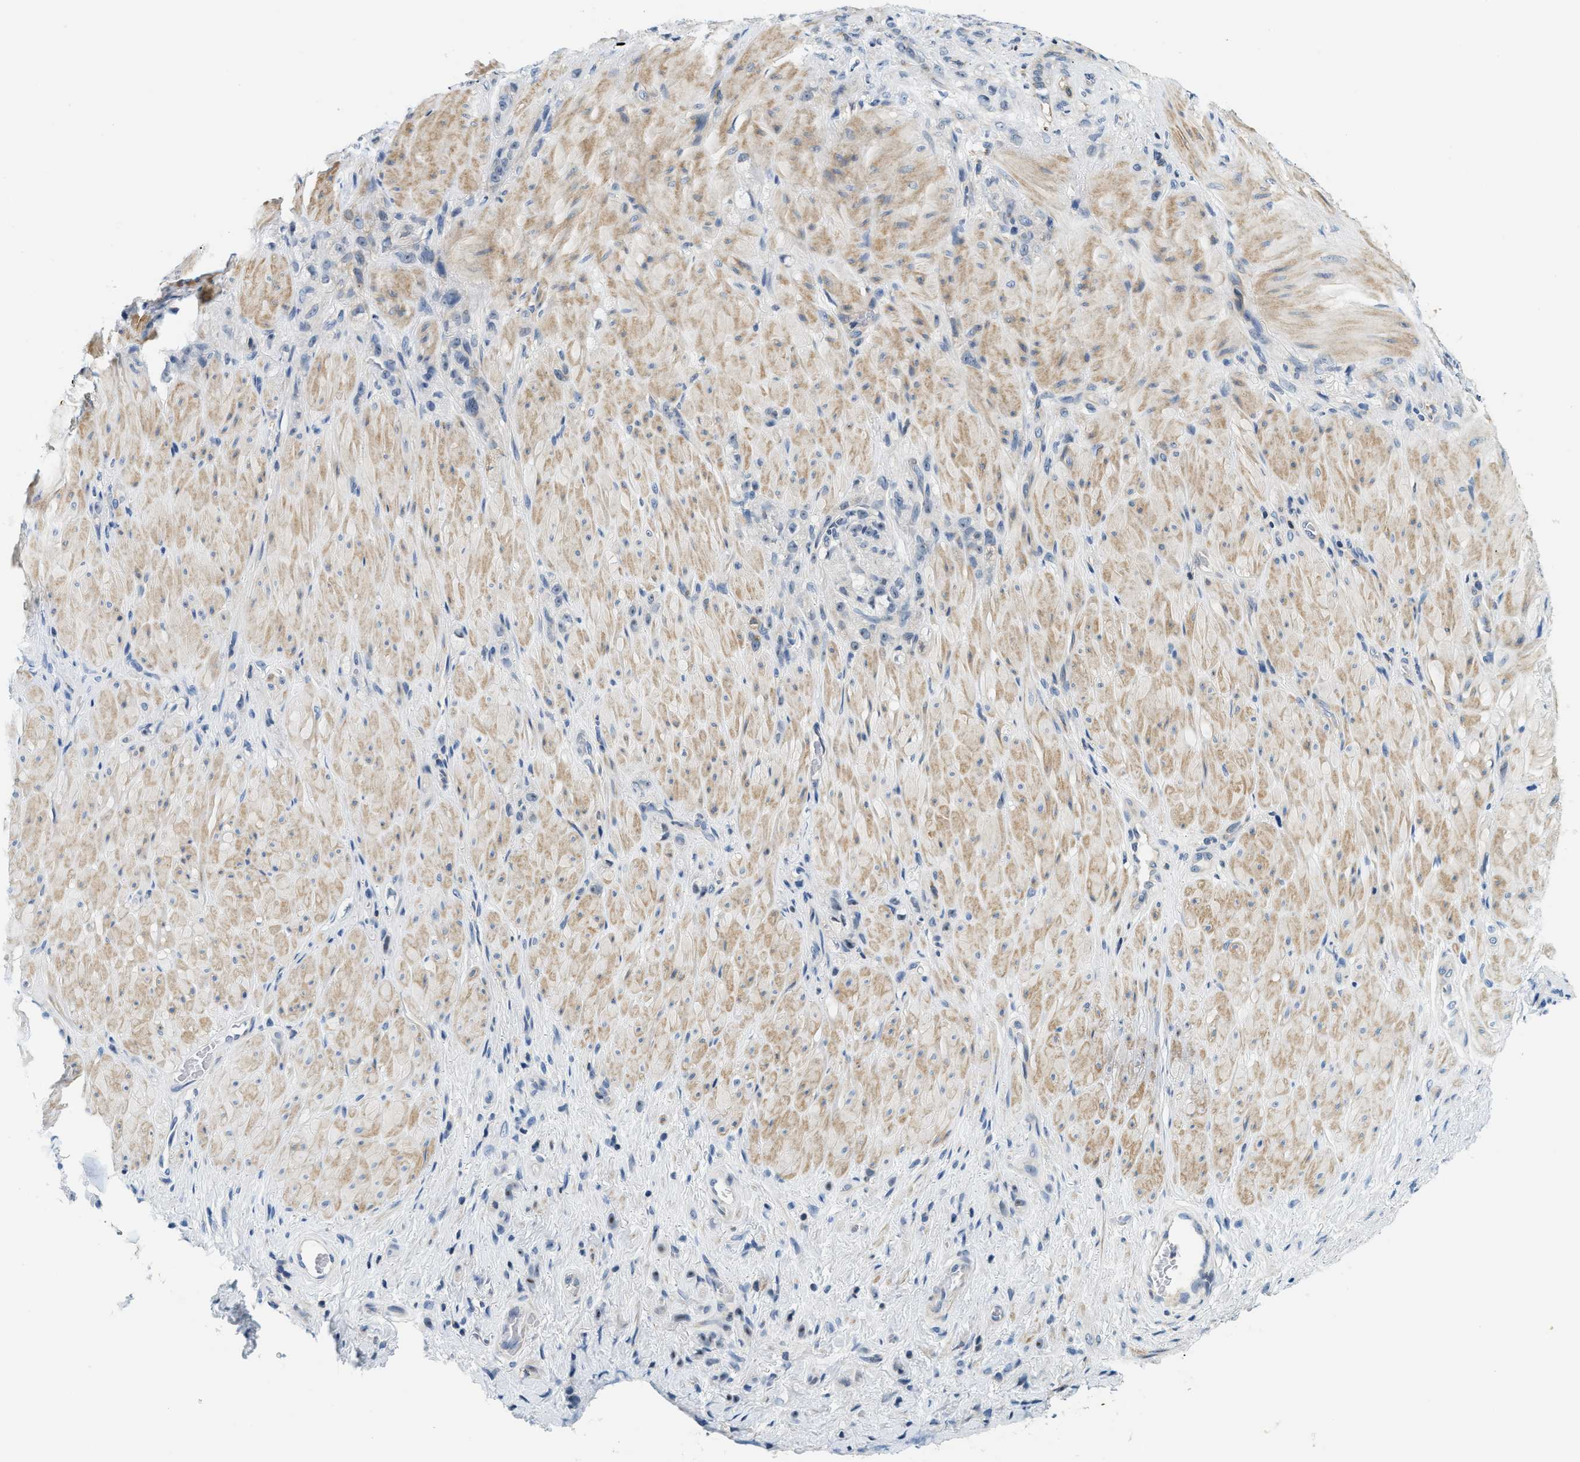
{"staining": {"intensity": "negative", "quantity": "none", "location": "none"}, "tissue": "stomach cancer", "cell_type": "Tumor cells", "image_type": "cancer", "snomed": [{"axis": "morphology", "description": "Normal tissue, NOS"}, {"axis": "morphology", "description": "Adenocarcinoma, NOS"}, {"axis": "topography", "description": "Stomach"}], "caption": "Adenocarcinoma (stomach) stained for a protein using IHC reveals no positivity tumor cells.", "gene": "SAMD9", "patient": {"sex": "male", "age": 82}}